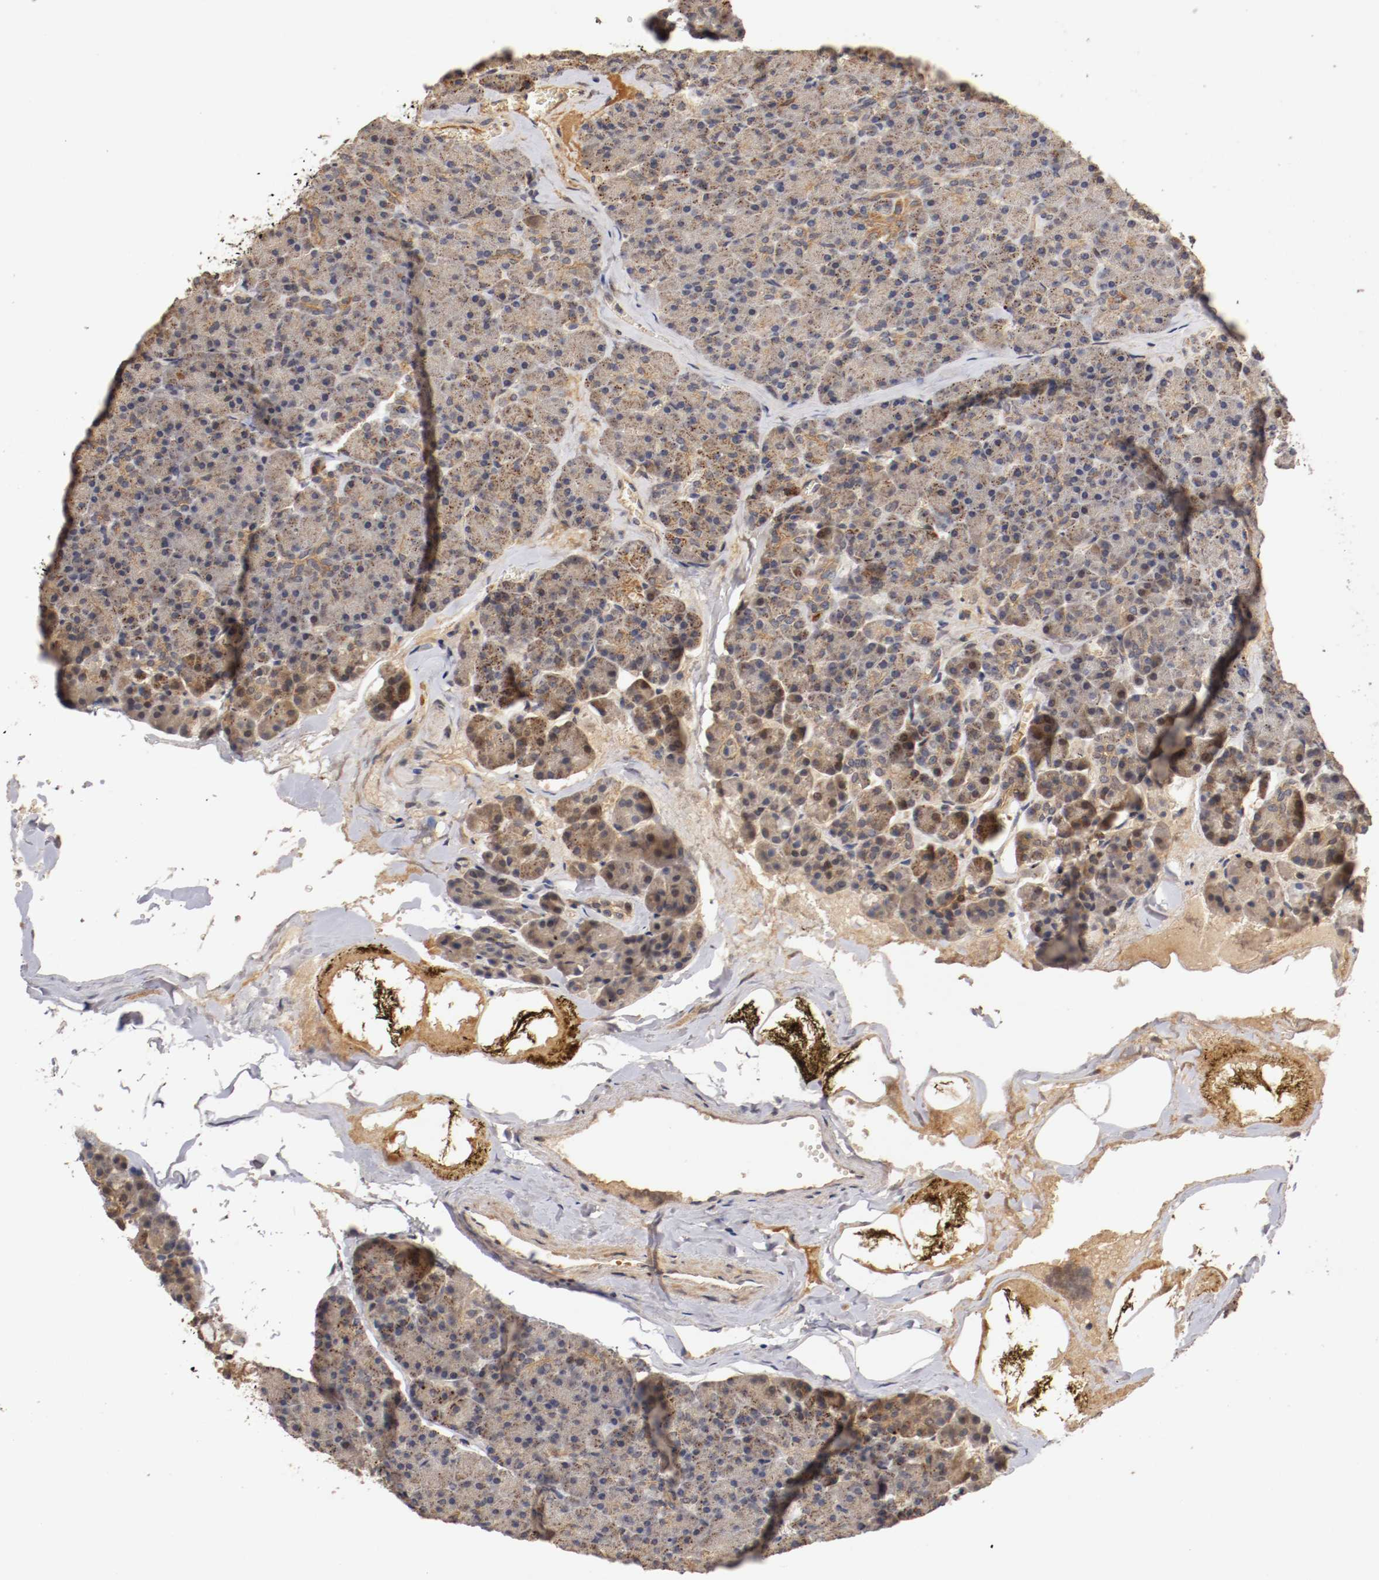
{"staining": {"intensity": "weak", "quantity": "25%-75%", "location": "cytoplasmic/membranous,nuclear"}, "tissue": "pancreas", "cell_type": "Exocrine glandular cells", "image_type": "normal", "snomed": [{"axis": "morphology", "description": "Normal tissue, NOS"}, {"axis": "topography", "description": "Pancreas"}], "caption": "High-power microscopy captured an IHC image of benign pancreas, revealing weak cytoplasmic/membranous,nuclear staining in approximately 25%-75% of exocrine glandular cells.", "gene": "TNFRSF1B", "patient": {"sex": "female", "age": 35}}